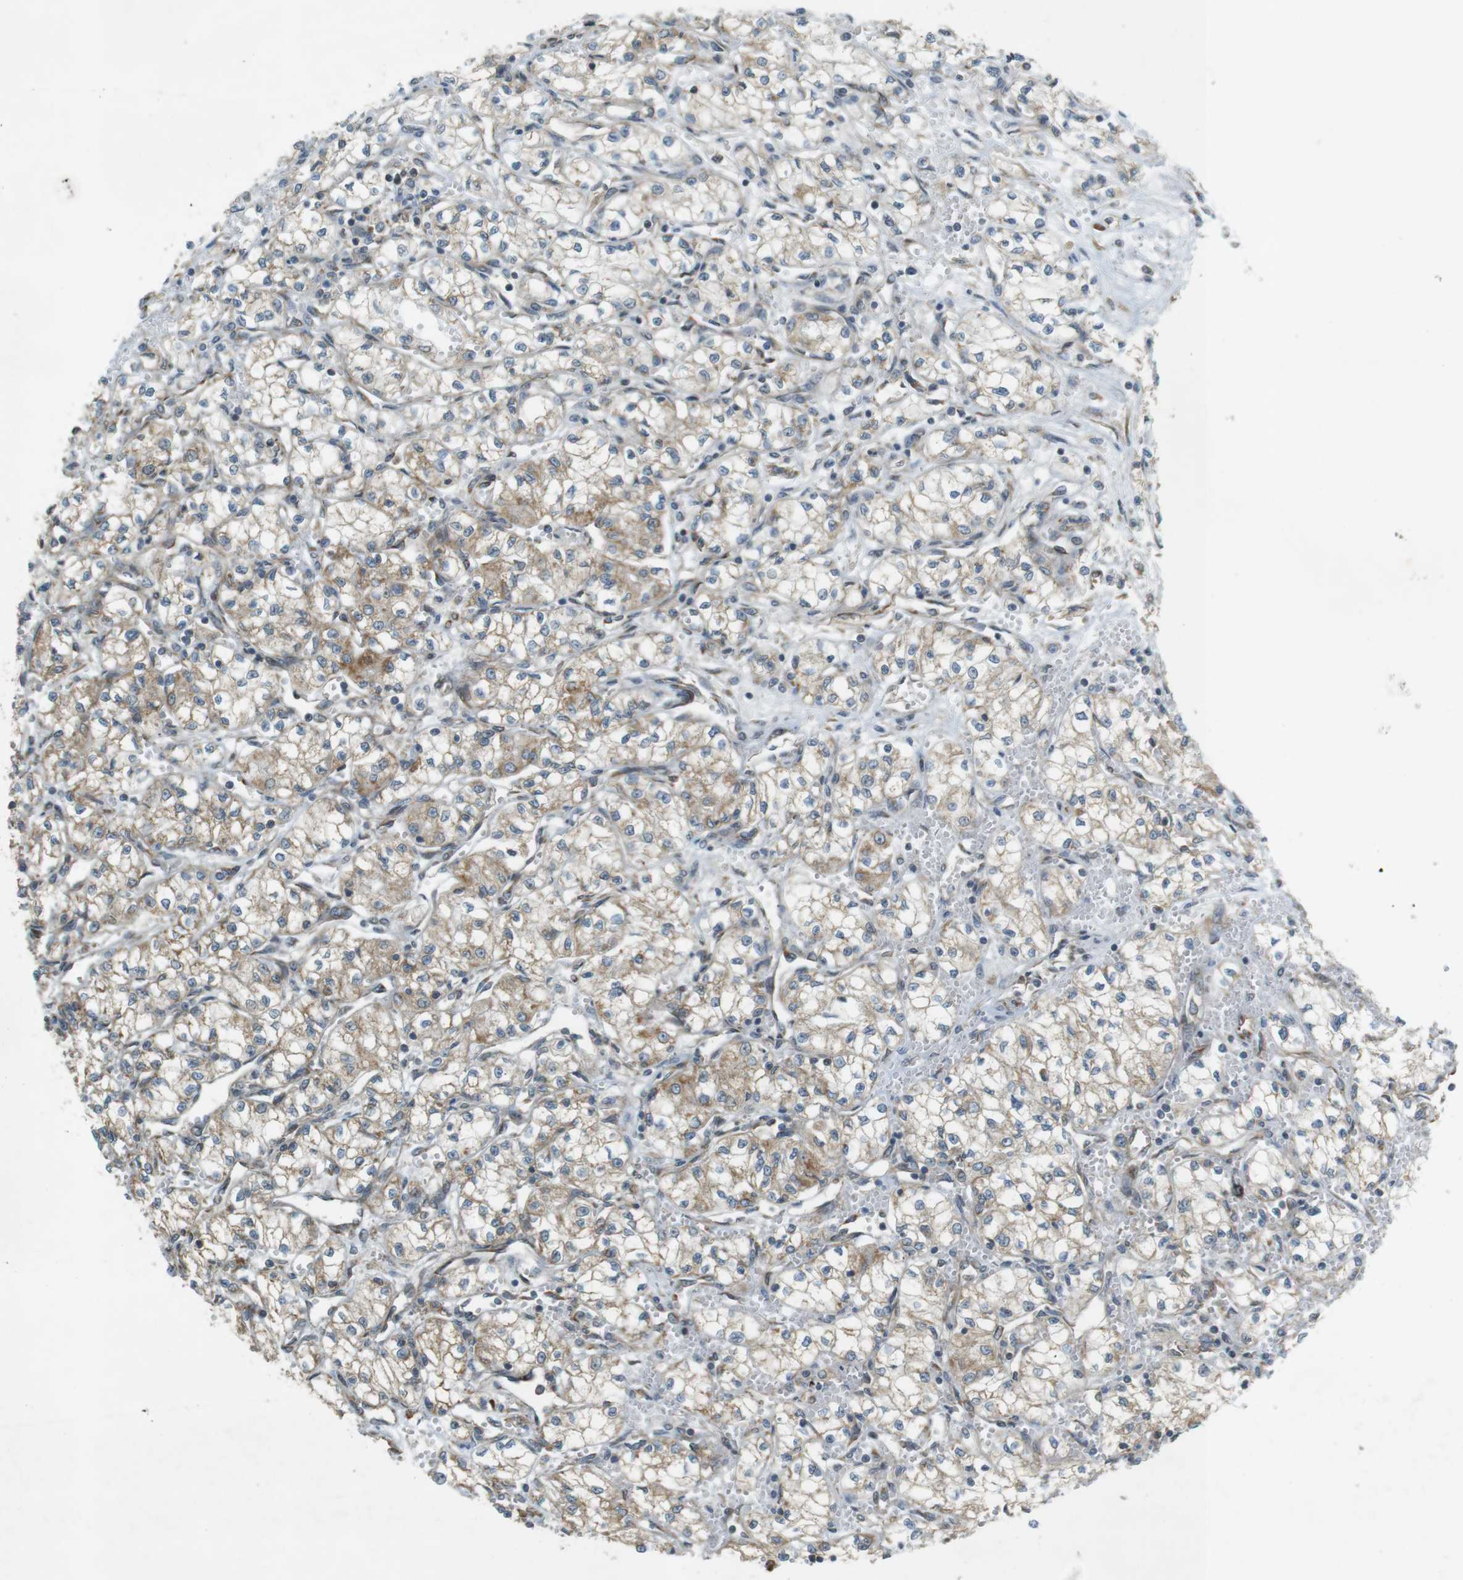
{"staining": {"intensity": "weak", "quantity": "25%-75%", "location": "cytoplasmic/membranous"}, "tissue": "renal cancer", "cell_type": "Tumor cells", "image_type": "cancer", "snomed": [{"axis": "morphology", "description": "Normal tissue, NOS"}, {"axis": "morphology", "description": "Adenocarcinoma, NOS"}, {"axis": "topography", "description": "Kidney"}], "caption": "Immunohistochemical staining of human adenocarcinoma (renal) exhibits low levels of weak cytoplasmic/membranous staining in about 25%-75% of tumor cells.", "gene": "SLC41A1", "patient": {"sex": "male", "age": 59}}